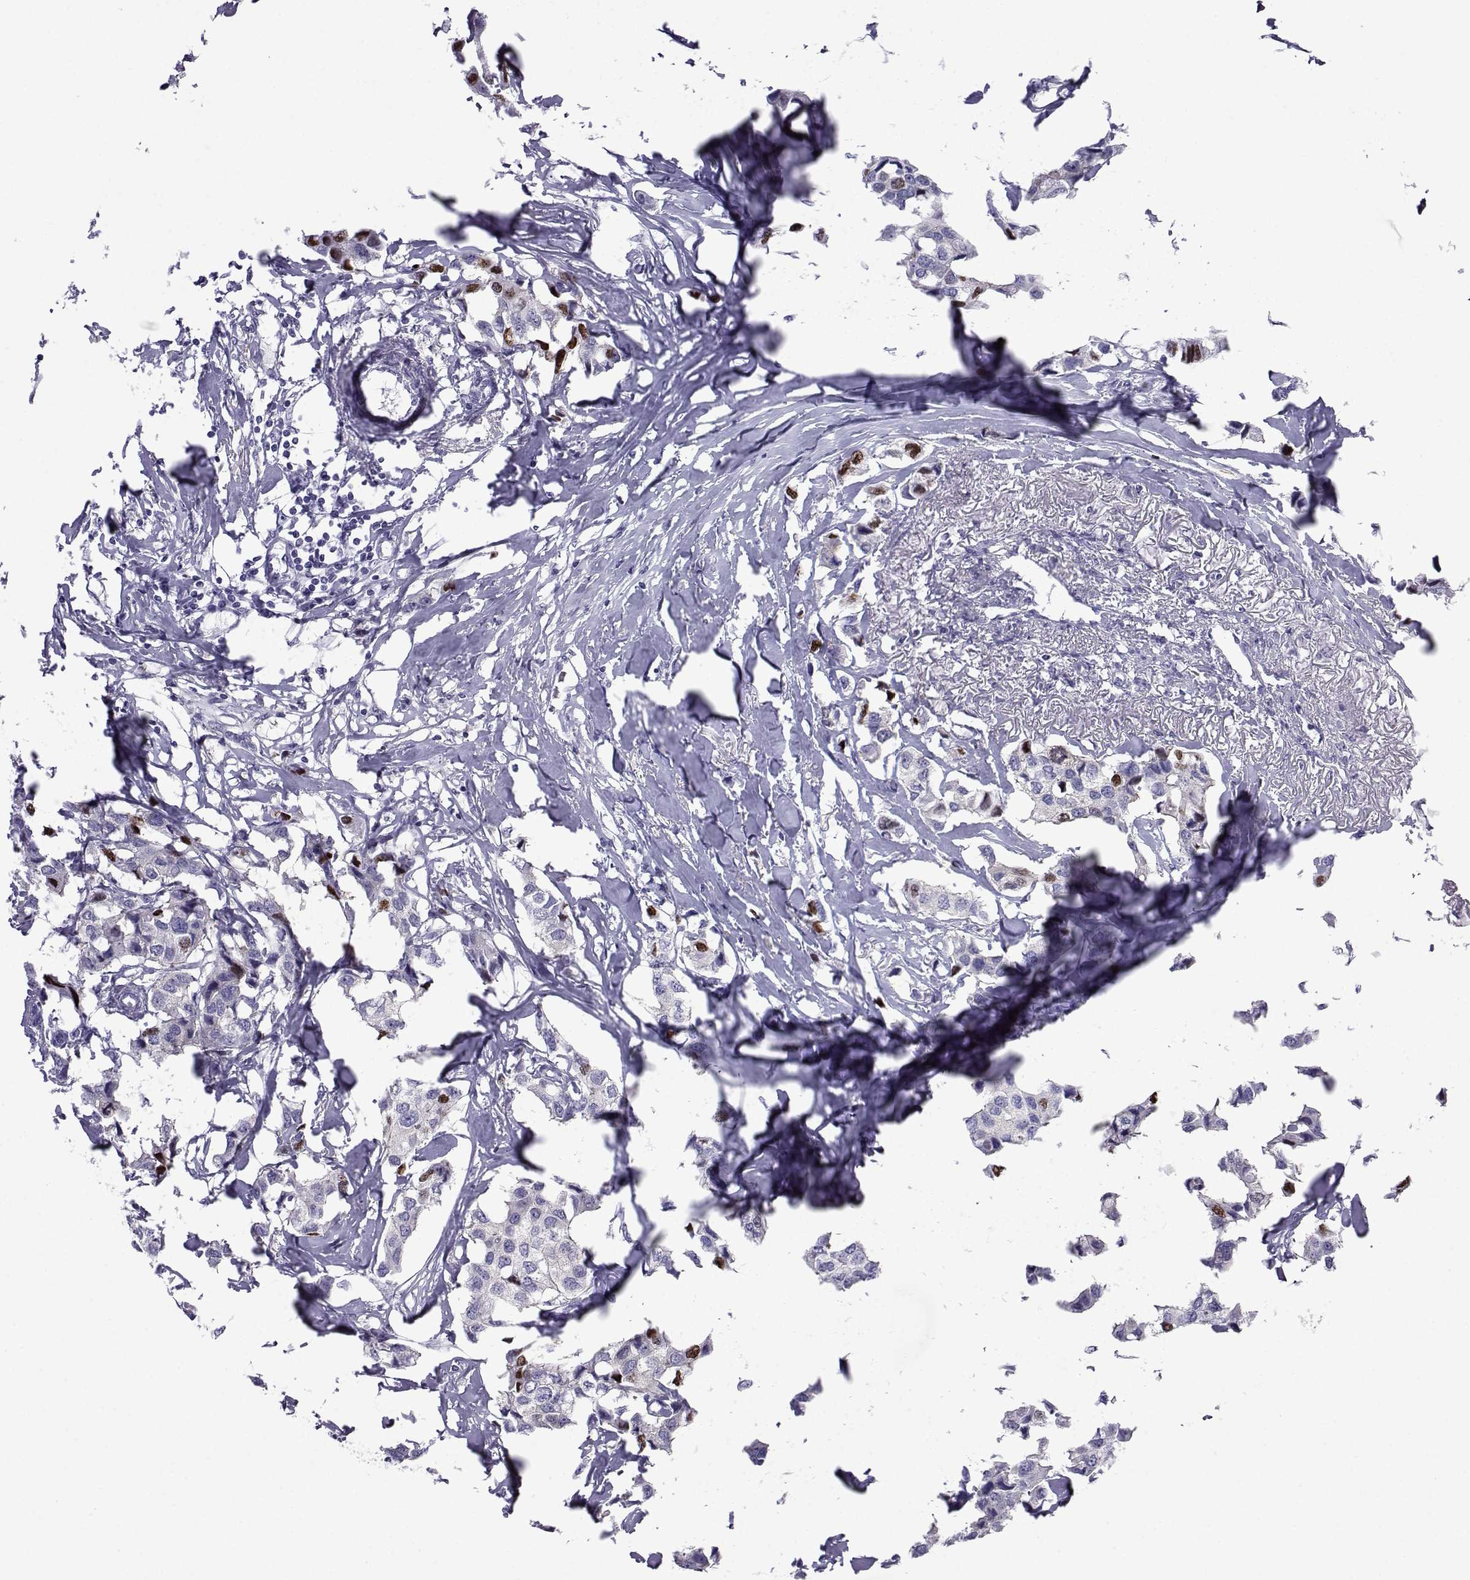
{"staining": {"intensity": "strong", "quantity": "<25%", "location": "nuclear"}, "tissue": "breast cancer", "cell_type": "Tumor cells", "image_type": "cancer", "snomed": [{"axis": "morphology", "description": "Duct carcinoma"}, {"axis": "topography", "description": "Breast"}], "caption": "Immunohistochemical staining of breast cancer (intraductal carcinoma) exhibits medium levels of strong nuclear expression in approximately <25% of tumor cells. Ihc stains the protein in brown and the nuclei are stained blue.", "gene": "COL22A1", "patient": {"sex": "female", "age": 80}}